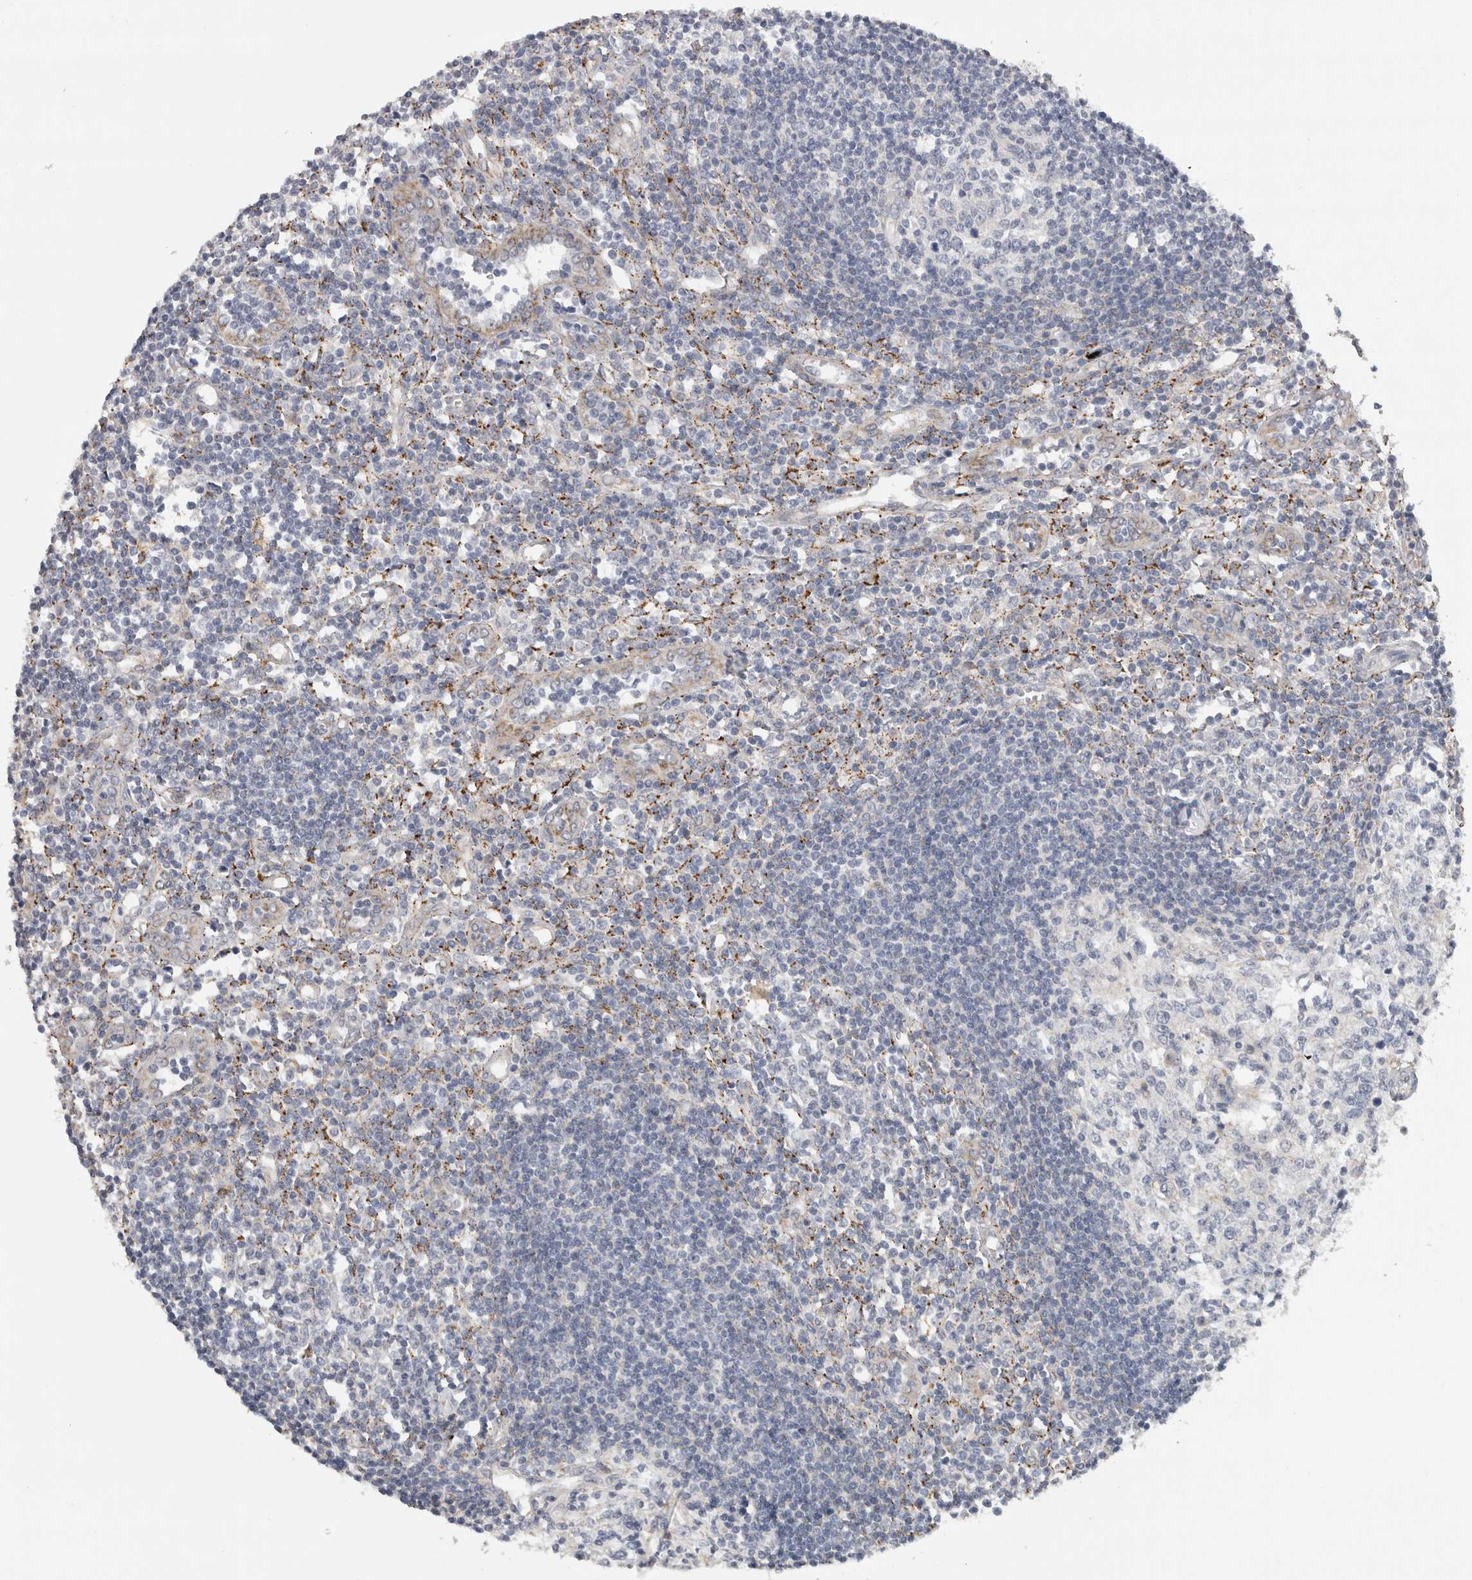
{"staining": {"intensity": "negative", "quantity": "none", "location": "none"}, "tissue": "lymph node", "cell_type": "Germinal center cells", "image_type": "normal", "snomed": [{"axis": "morphology", "description": "Normal tissue, NOS"}, {"axis": "morphology", "description": "Malignant melanoma, Metastatic site"}, {"axis": "topography", "description": "Lymph node"}], "caption": "Immunohistochemical staining of benign human lymph node exhibits no significant staining in germinal center cells. (Brightfield microscopy of DAB IHC at high magnification).", "gene": "DYRK2", "patient": {"sex": "male", "age": 41}}